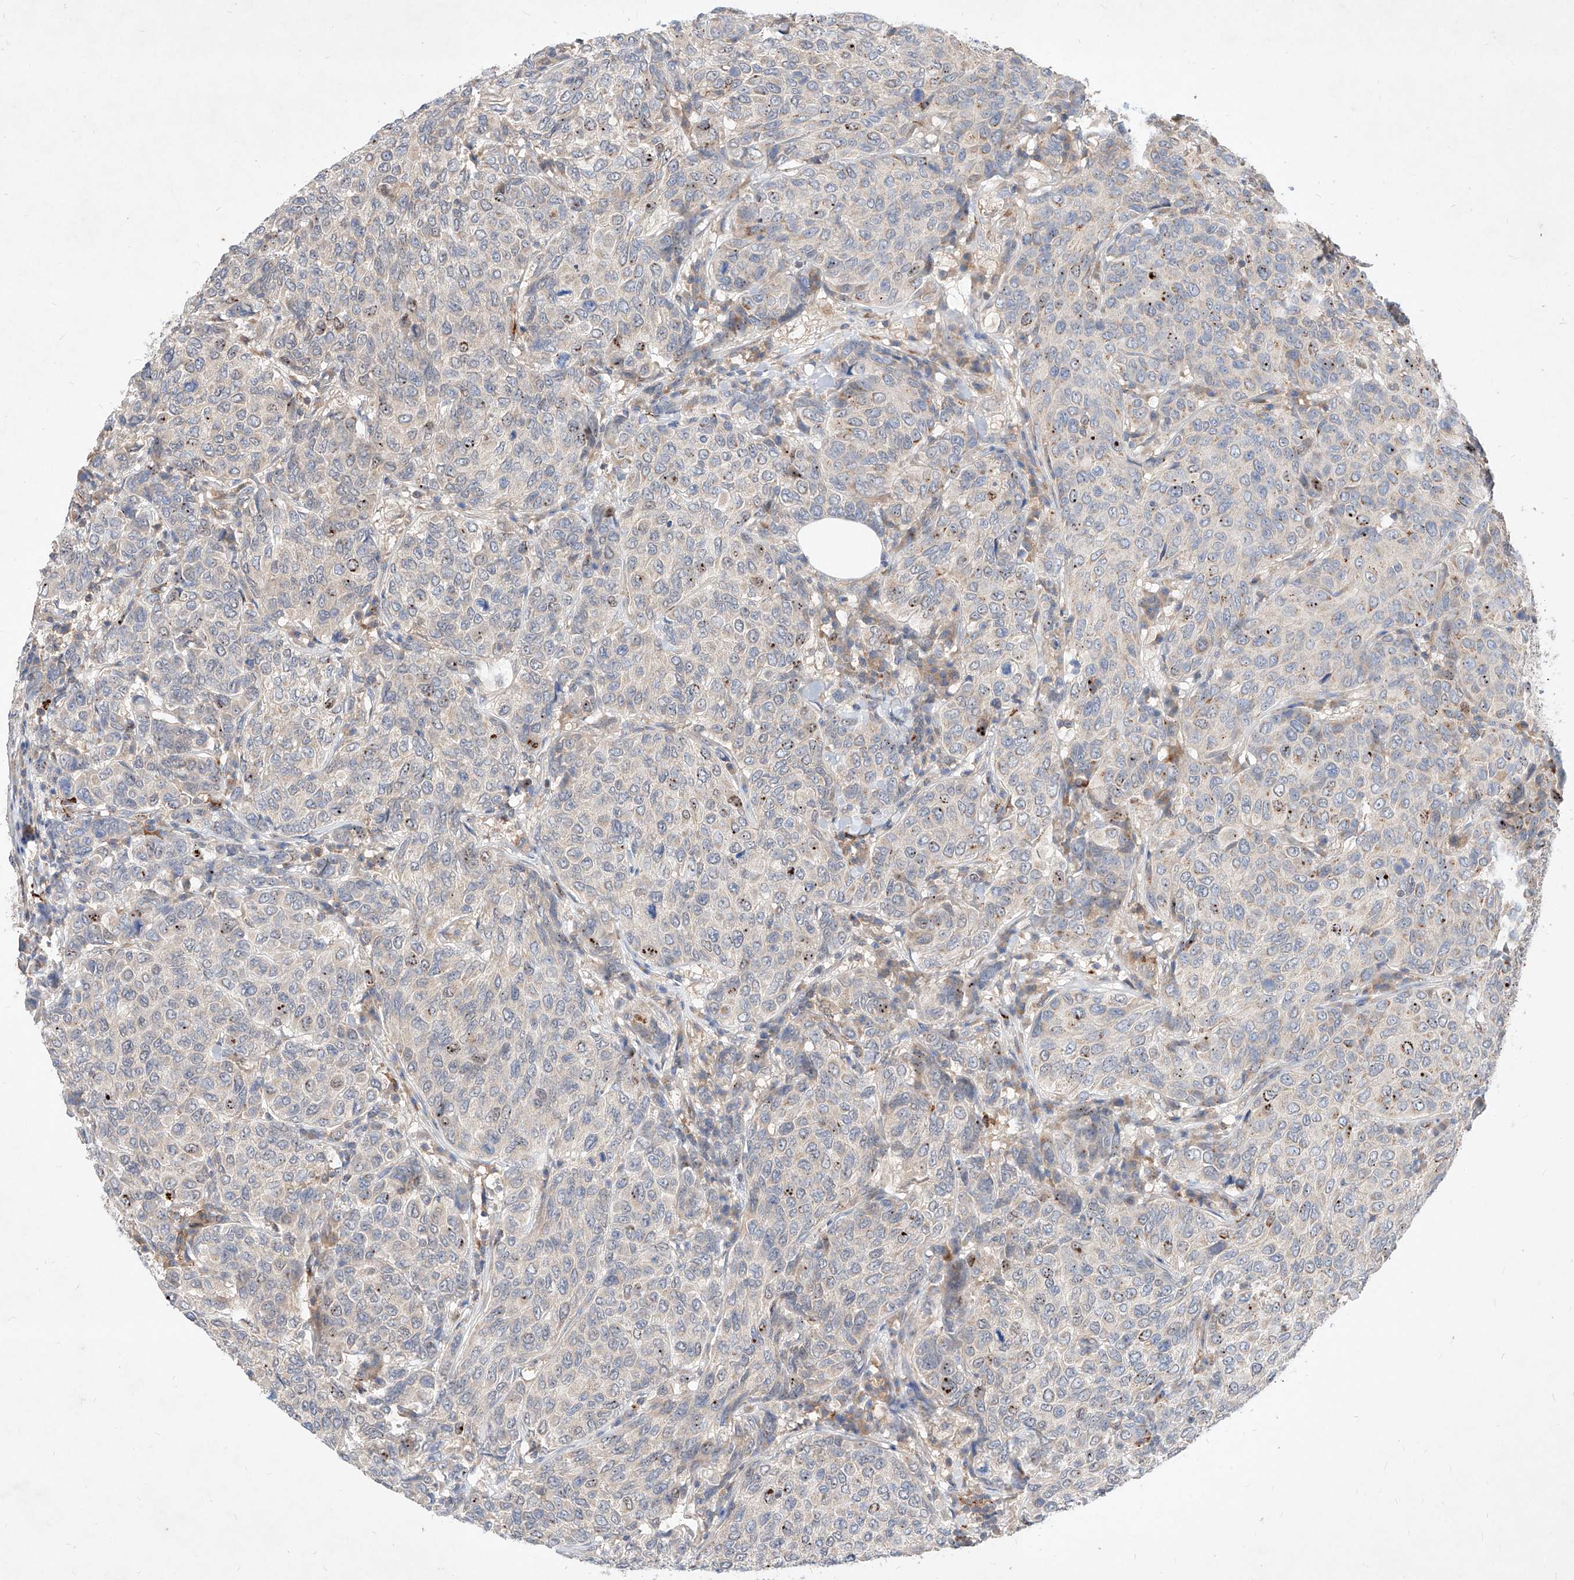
{"staining": {"intensity": "moderate", "quantity": "<25%", "location": "cytoplasmic/membranous"}, "tissue": "breast cancer", "cell_type": "Tumor cells", "image_type": "cancer", "snomed": [{"axis": "morphology", "description": "Duct carcinoma"}, {"axis": "topography", "description": "Breast"}], "caption": "An immunohistochemistry (IHC) histopathology image of tumor tissue is shown. Protein staining in brown shows moderate cytoplasmic/membranous positivity in breast cancer (infiltrating ductal carcinoma) within tumor cells.", "gene": "TSNAX", "patient": {"sex": "female", "age": 55}}